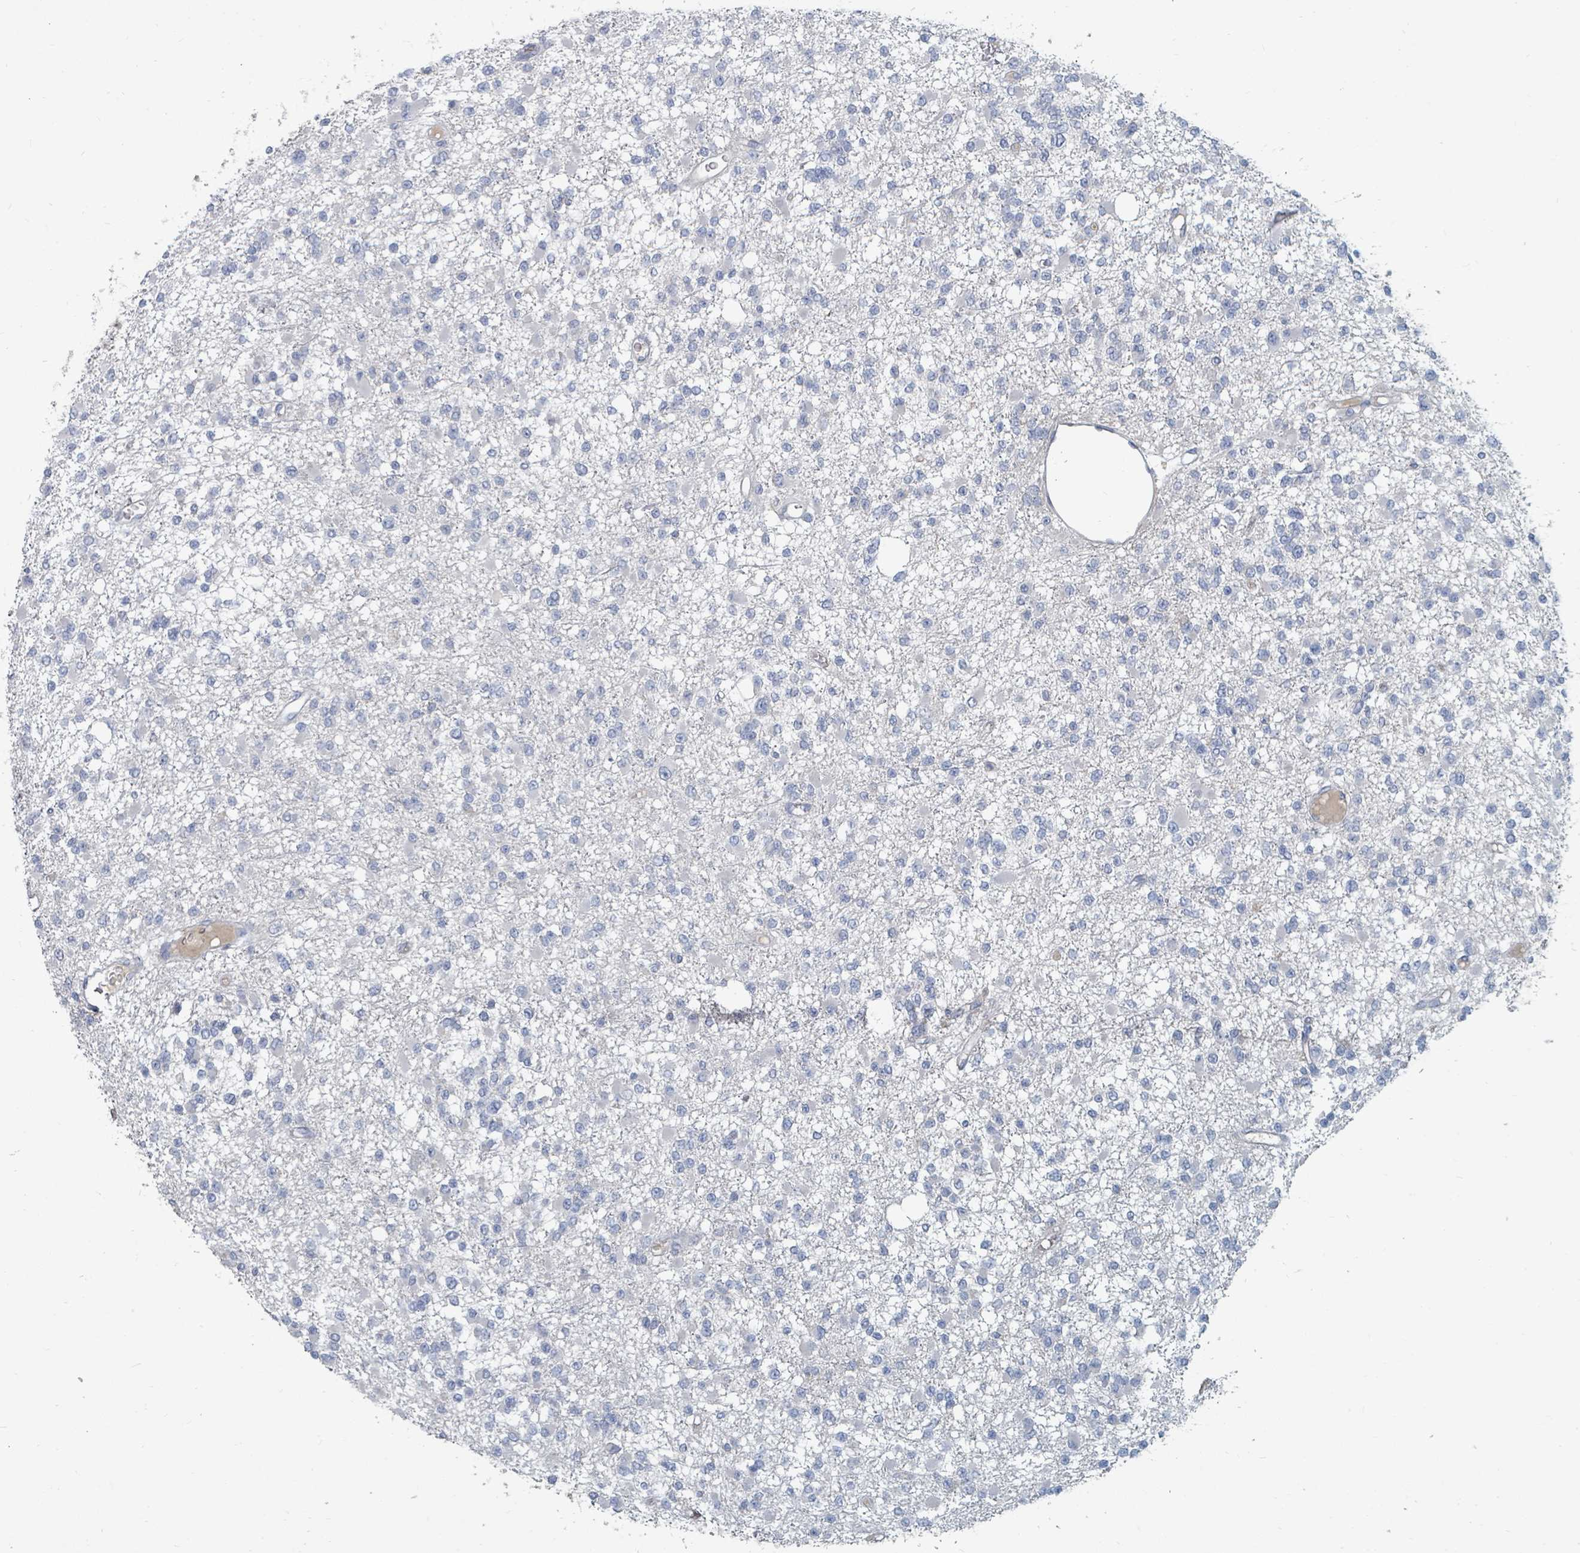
{"staining": {"intensity": "negative", "quantity": "none", "location": "none"}, "tissue": "glioma", "cell_type": "Tumor cells", "image_type": "cancer", "snomed": [{"axis": "morphology", "description": "Glioma, malignant, Low grade"}, {"axis": "topography", "description": "Brain"}], "caption": "This is an IHC micrograph of human glioma. There is no staining in tumor cells.", "gene": "ARGFX", "patient": {"sex": "female", "age": 22}}